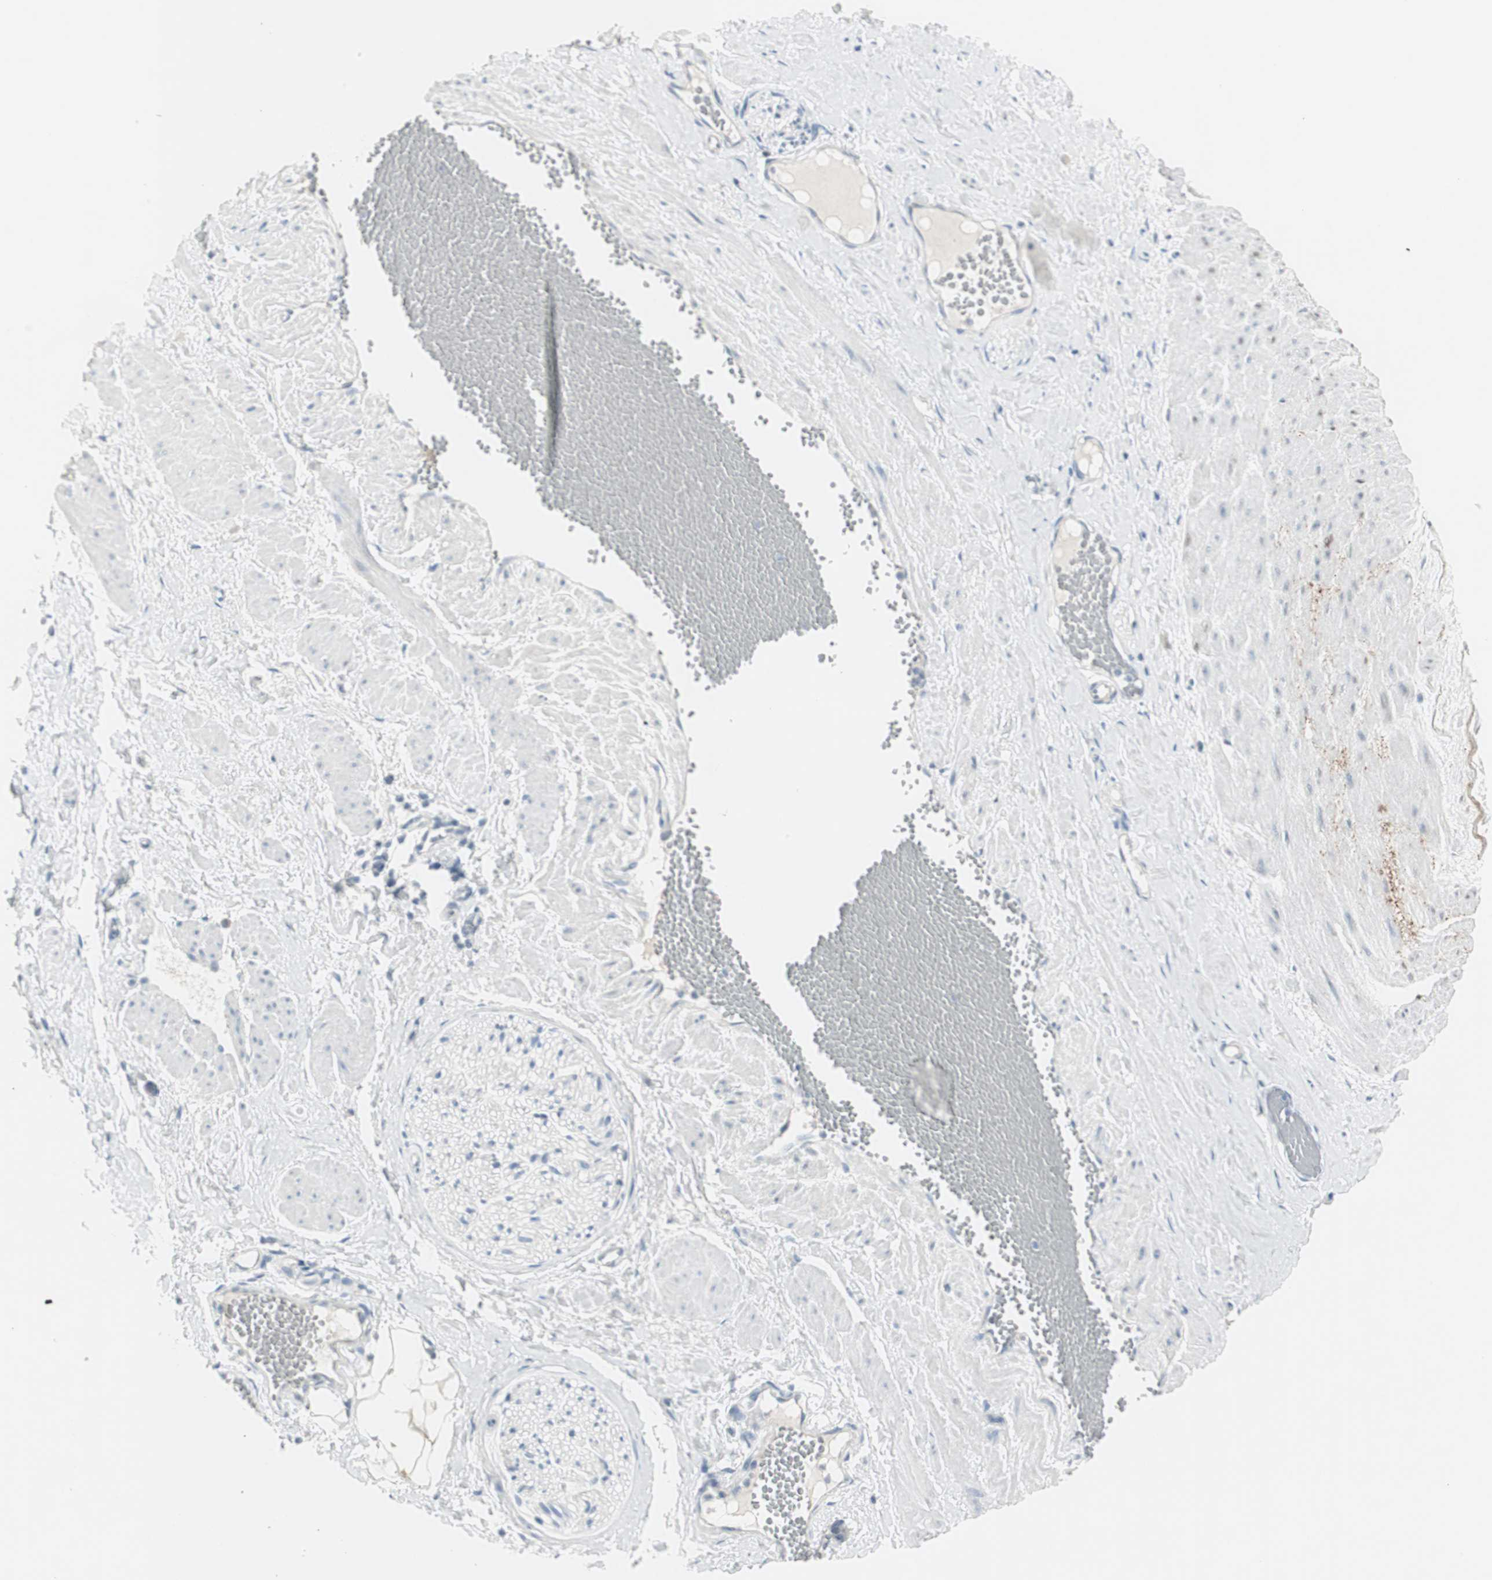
{"staining": {"intensity": "negative", "quantity": "none", "location": "none"}, "tissue": "adipose tissue", "cell_type": "Adipocytes", "image_type": "normal", "snomed": [{"axis": "morphology", "description": "Normal tissue, NOS"}, {"axis": "topography", "description": "Soft tissue"}, {"axis": "topography", "description": "Vascular tissue"}], "caption": "High power microscopy photomicrograph of an IHC histopathology image of benign adipose tissue, revealing no significant staining in adipocytes.", "gene": "CDHR5", "patient": {"sex": "female", "age": 35}}